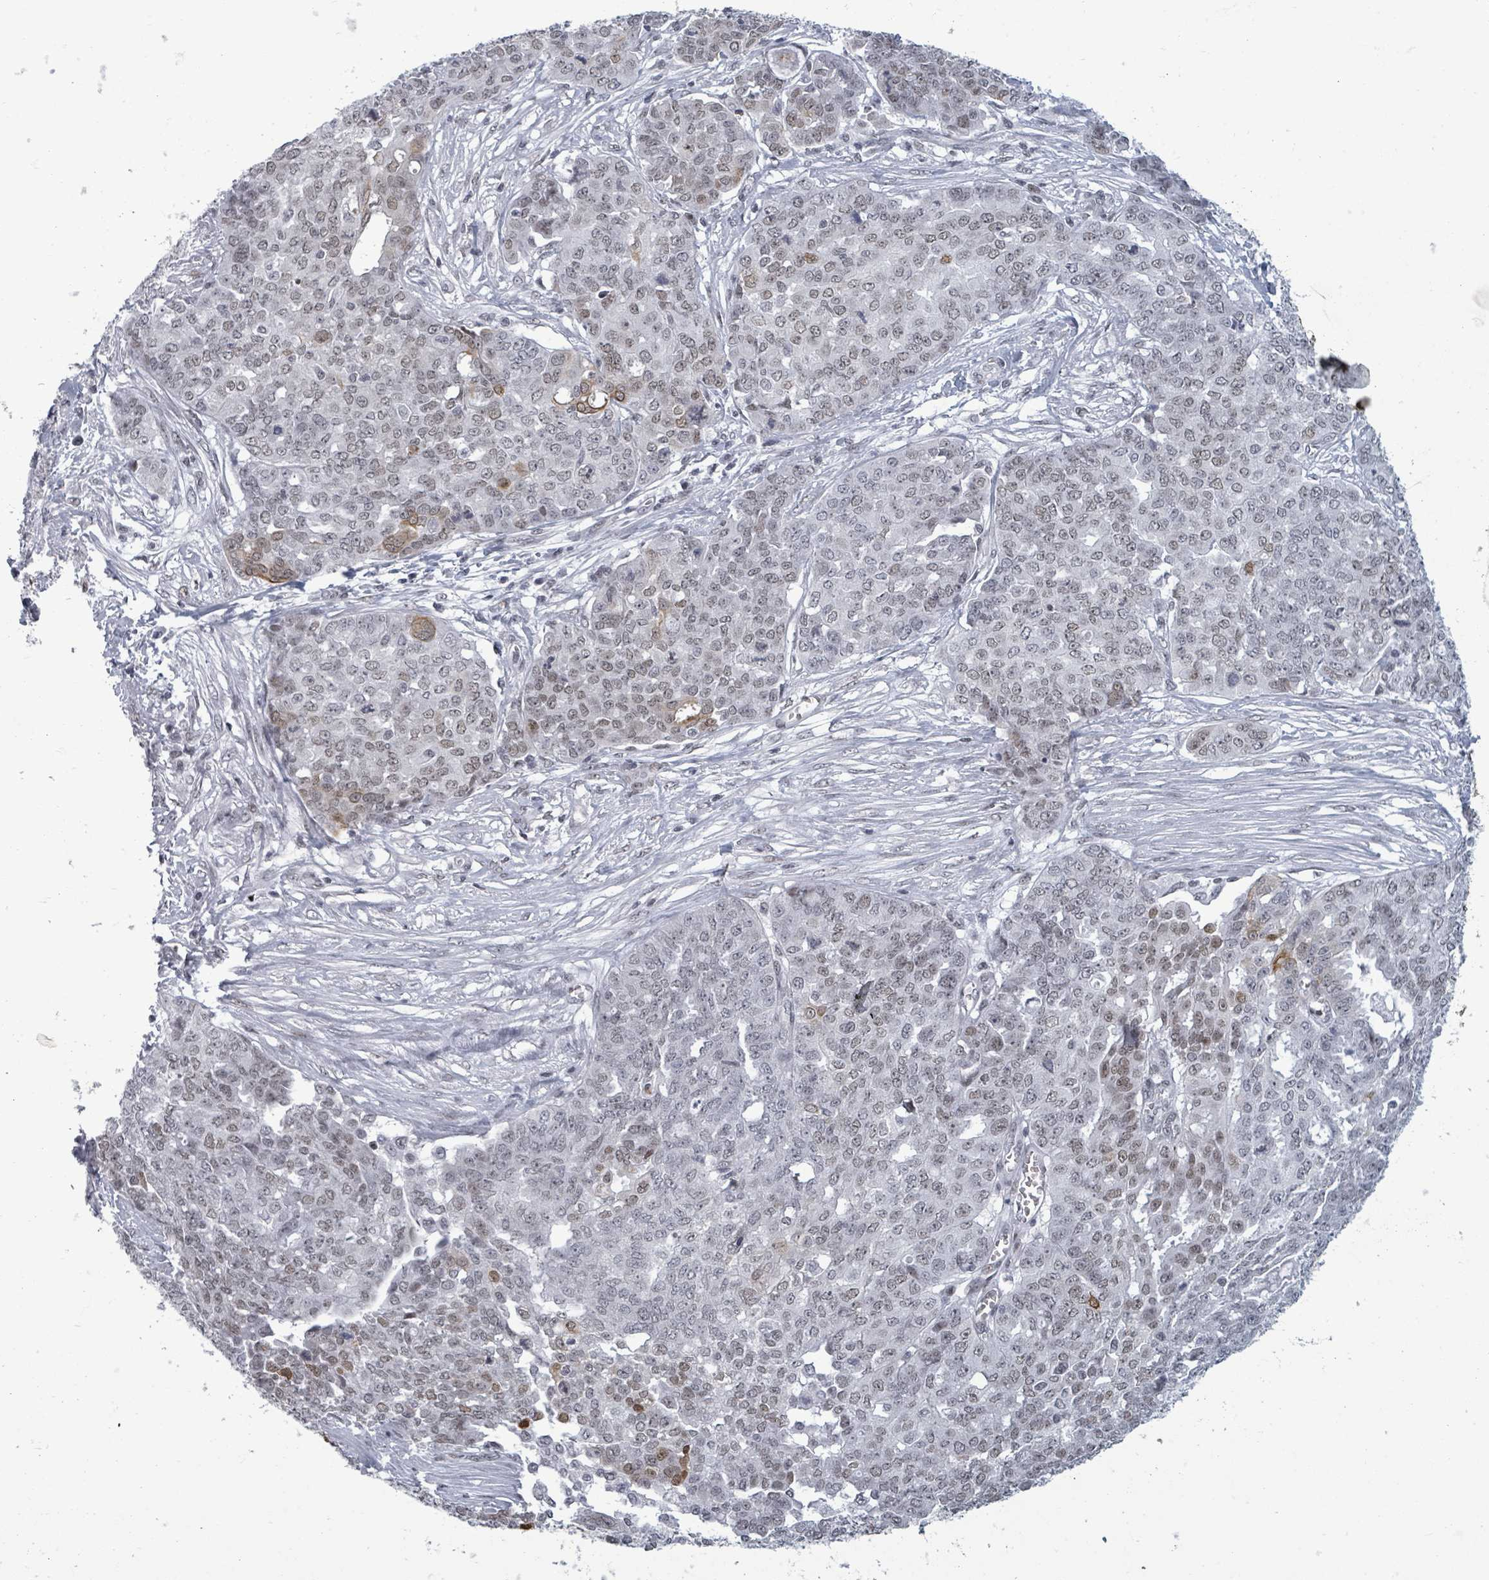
{"staining": {"intensity": "weak", "quantity": "<25%", "location": "nuclear"}, "tissue": "ovarian cancer", "cell_type": "Tumor cells", "image_type": "cancer", "snomed": [{"axis": "morphology", "description": "Cystadenocarcinoma, serous, NOS"}, {"axis": "topography", "description": "Soft tissue"}, {"axis": "topography", "description": "Ovary"}], "caption": "Human serous cystadenocarcinoma (ovarian) stained for a protein using immunohistochemistry displays no expression in tumor cells.", "gene": "ERCC5", "patient": {"sex": "female", "age": 57}}